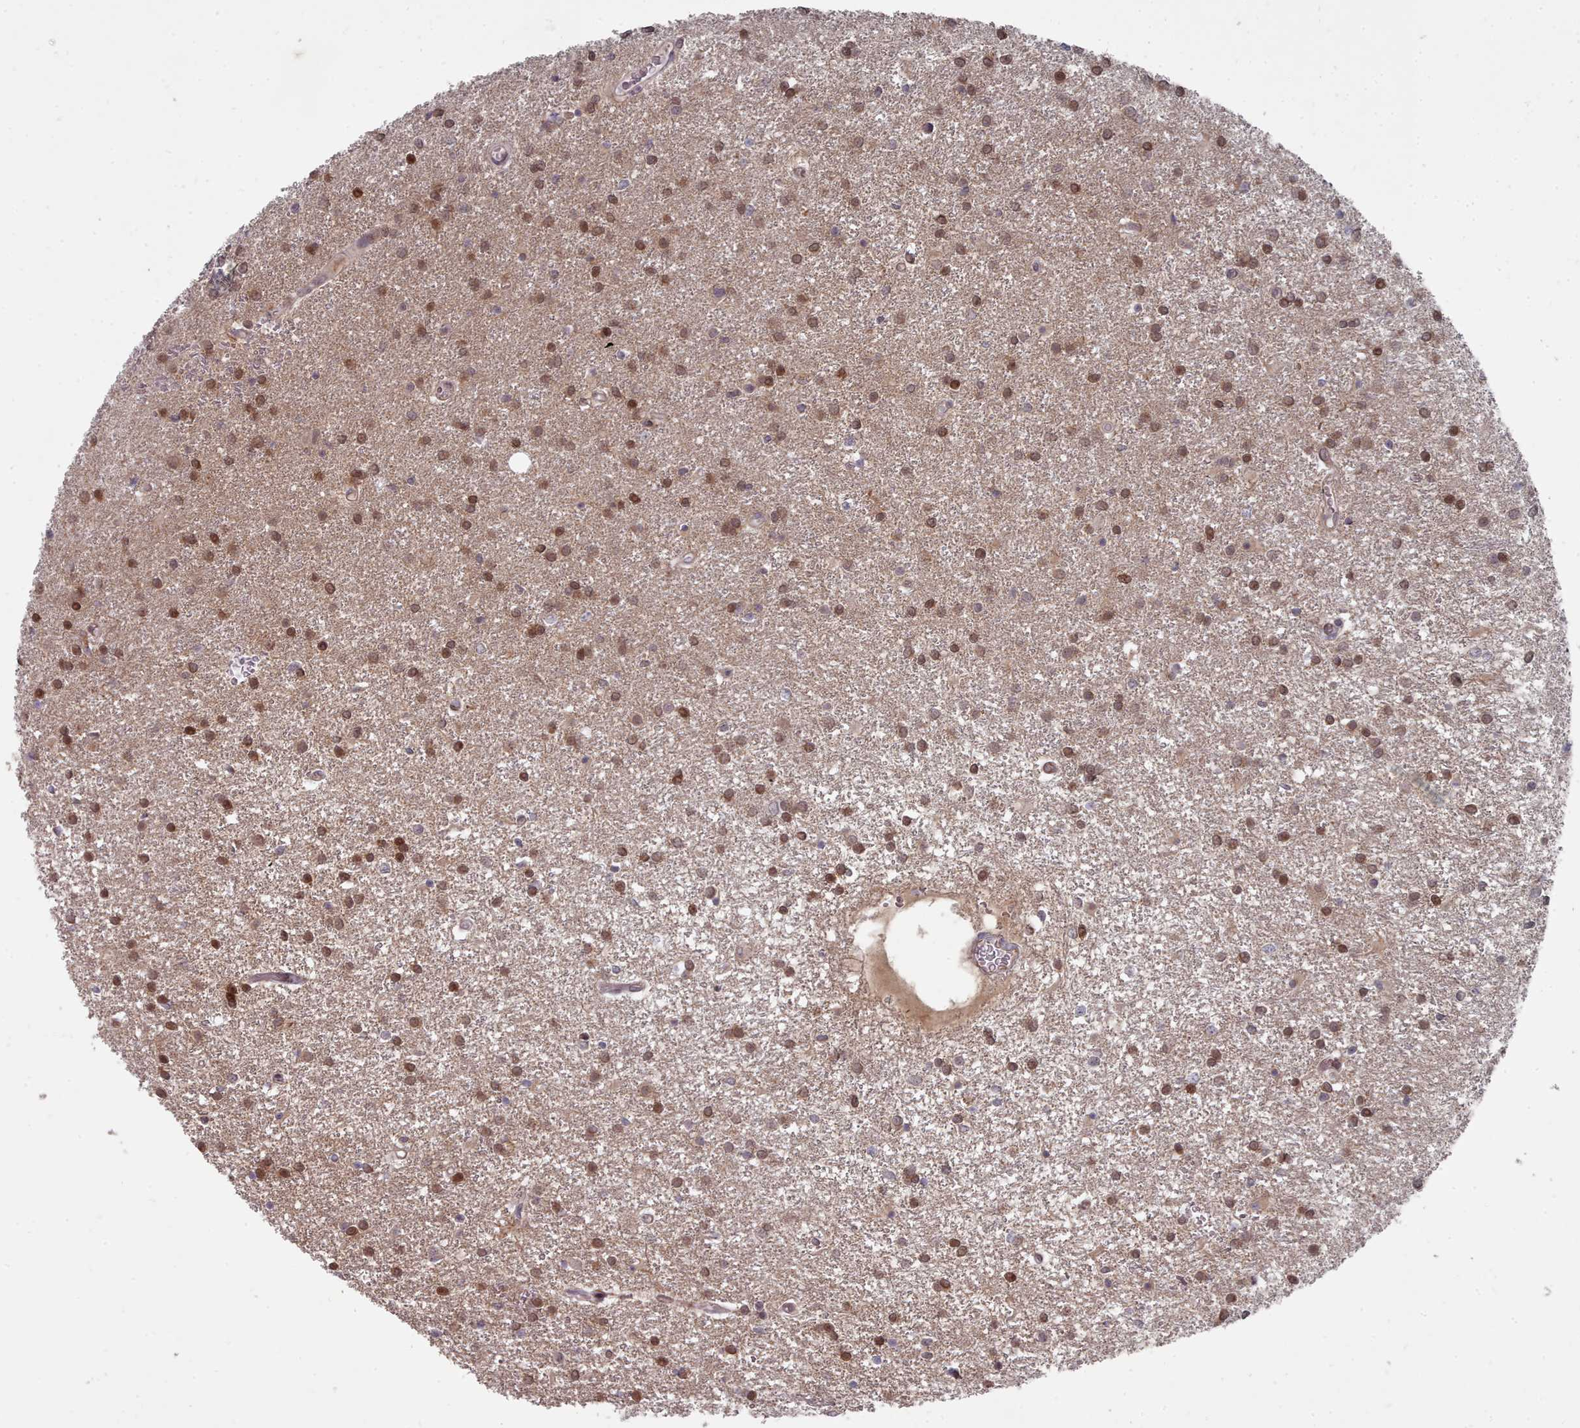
{"staining": {"intensity": "moderate", "quantity": ">75%", "location": "cytoplasmic/membranous,nuclear"}, "tissue": "glioma", "cell_type": "Tumor cells", "image_type": "cancer", "snomed": [{"axis": "morphology", "description": "Glioma, malignant, High grade"}, {"axis": "topography", "description": "Brain"}], "caption": "Moderate cytoplasmic/membranous and nuclear protein expression is present in approximately >75% of tumor cells in glioma.", "gene": "GINS1", "patient": {"sex": "female", "age": 50}}